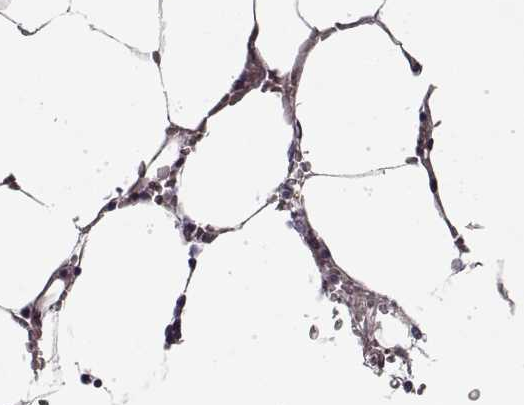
{"staining": {"intensity": "negative", "quantity": "none", "location": "none"}, "tissue": "bone marrow", "cell_type": "Hematopoietic cells", "image_type": "normal", "snomed": [{"axis": "morphology", "description": "Normal tissue, NOS"}, {"axis": "topography", "description": "Bone marrow"}], "caption": "IHC micrograph of unremarkable bone marrow stained for a protein (brown), which shows no positivity in hematopoietic cells. The staining was performed using DAB (3,3'-diaminobenzidine) to visualize the protein expression in brown, while the nuclei were stained in blue with hematoxylin (Magnification: 20x).", "gene": "LAMB2", "patient": {"sex": "female", "age": 52}}